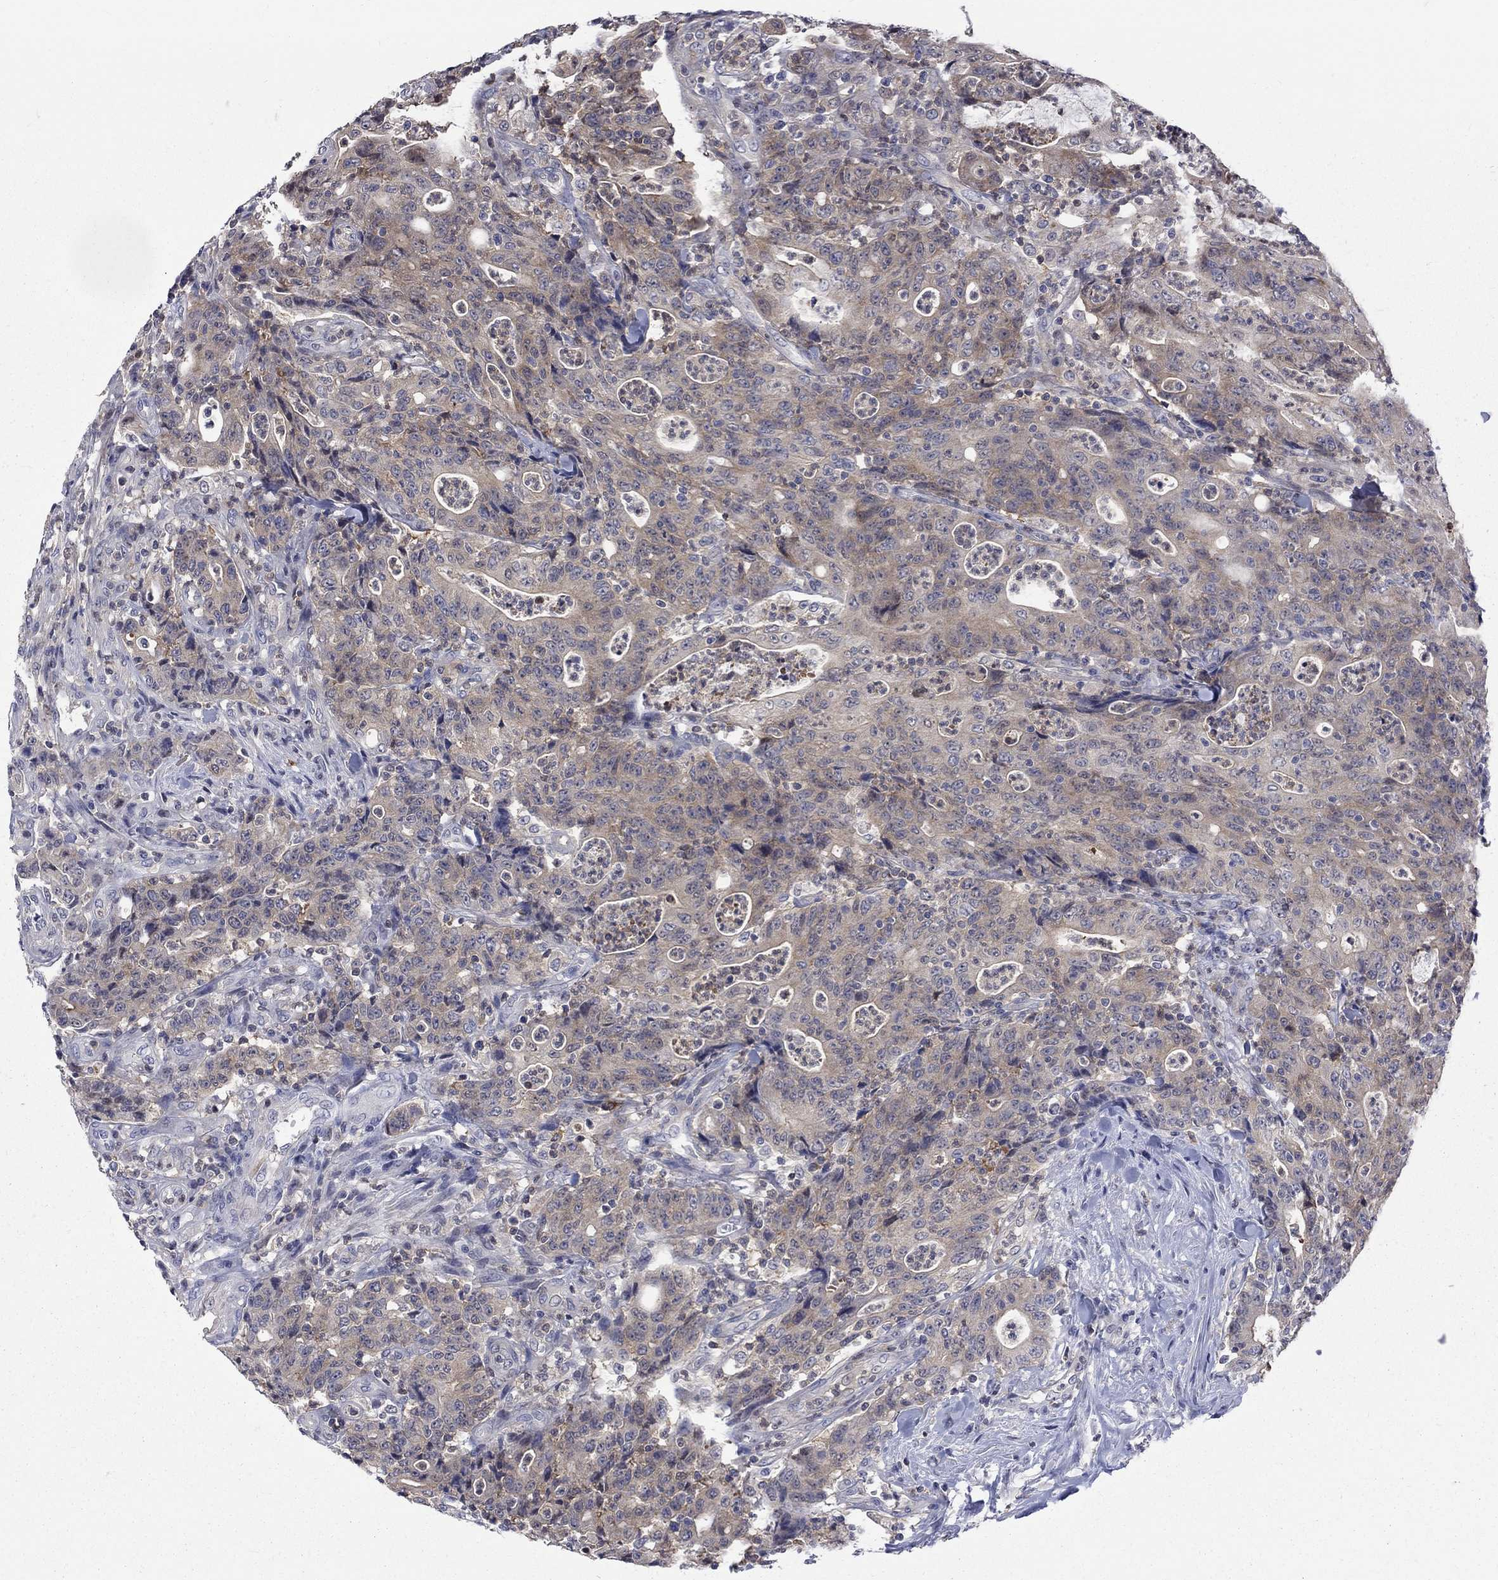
{"staining": {"intensity": "weak", "quantity": ">75%", "location": "cytoplasmic/membranous"}, "tissue": "colorectal cancer", "cell_type": "Tumor cells", "image_type": "cancer", "snomed": [{"axis": "morphology", "description": "Adenocarcinoma, NOS"}, {"axis": "topography", "description": "Colon"}], "caption": "Immunohistochemistry (IHC) (DAB (3,3'-diaminobenzidine)) staining of human colorectal cancer (adenocarcinoma) demonstrates weak cytoplasmic/membranous protein positivity in approximately >75% of tumor cells. (Brightfield microscopy of DAB IHC at high magnification).", "gene": "HKDC1", "patient": {"sex": "male", "age": 70}}